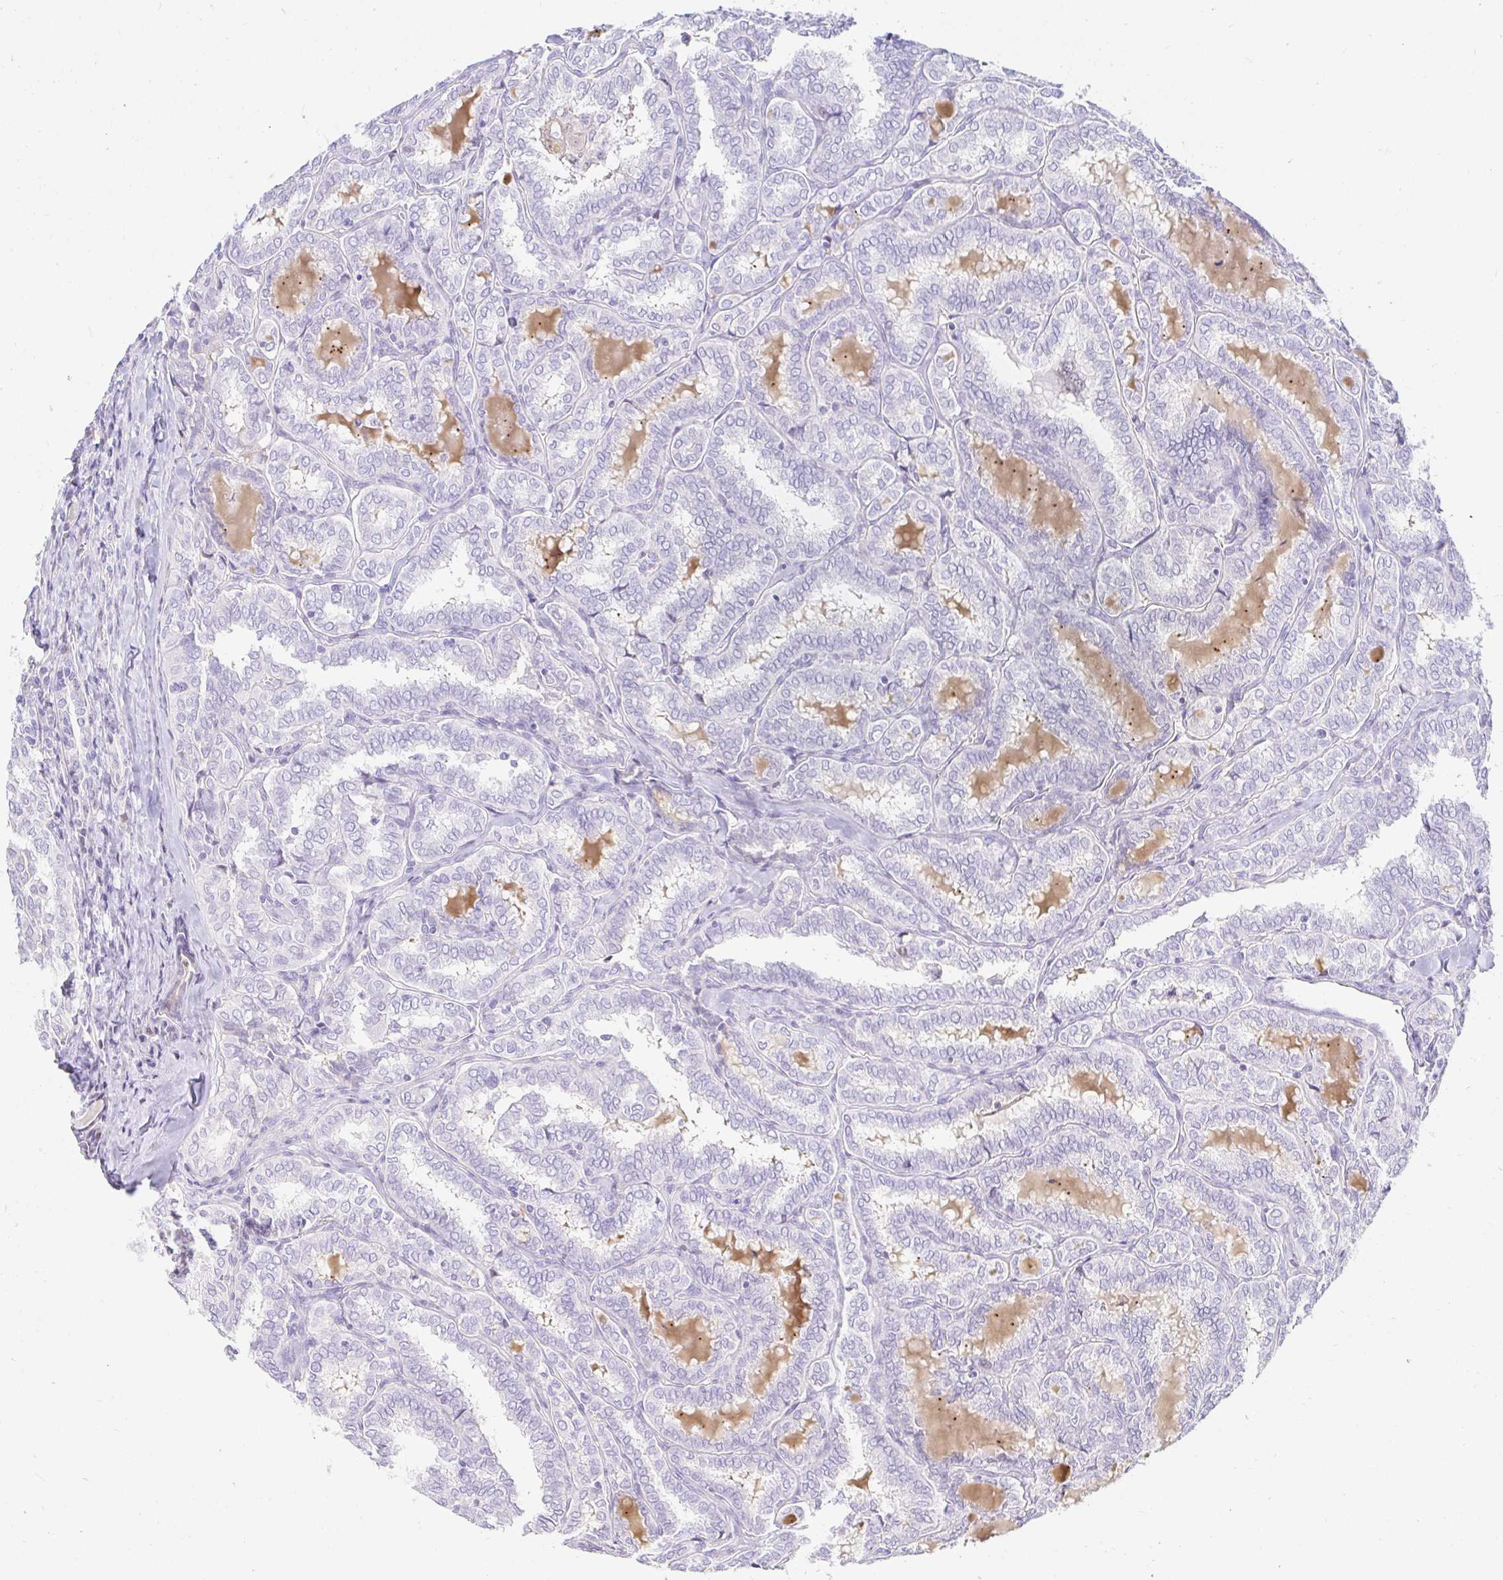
{"staining": {"intensity": "negative", "quantity": "none", "location": "none"}, "tissue": "thyroid cancer", "cell_type": "Tumor cells", "image_type": "cancer", "snomed": [{"axis": "morphology", "description": "Papillary adenocarcinoma, NOS"}, {"axis": "topography", "description": "Thyroid gland"}], "caption": "The histopathology image demonstrates no significant positivity in tumor cells of papillary adenocarcinoma (thyroid).", "gene": "CAPSL", "patient": {"sex": "female", "age": 30}}